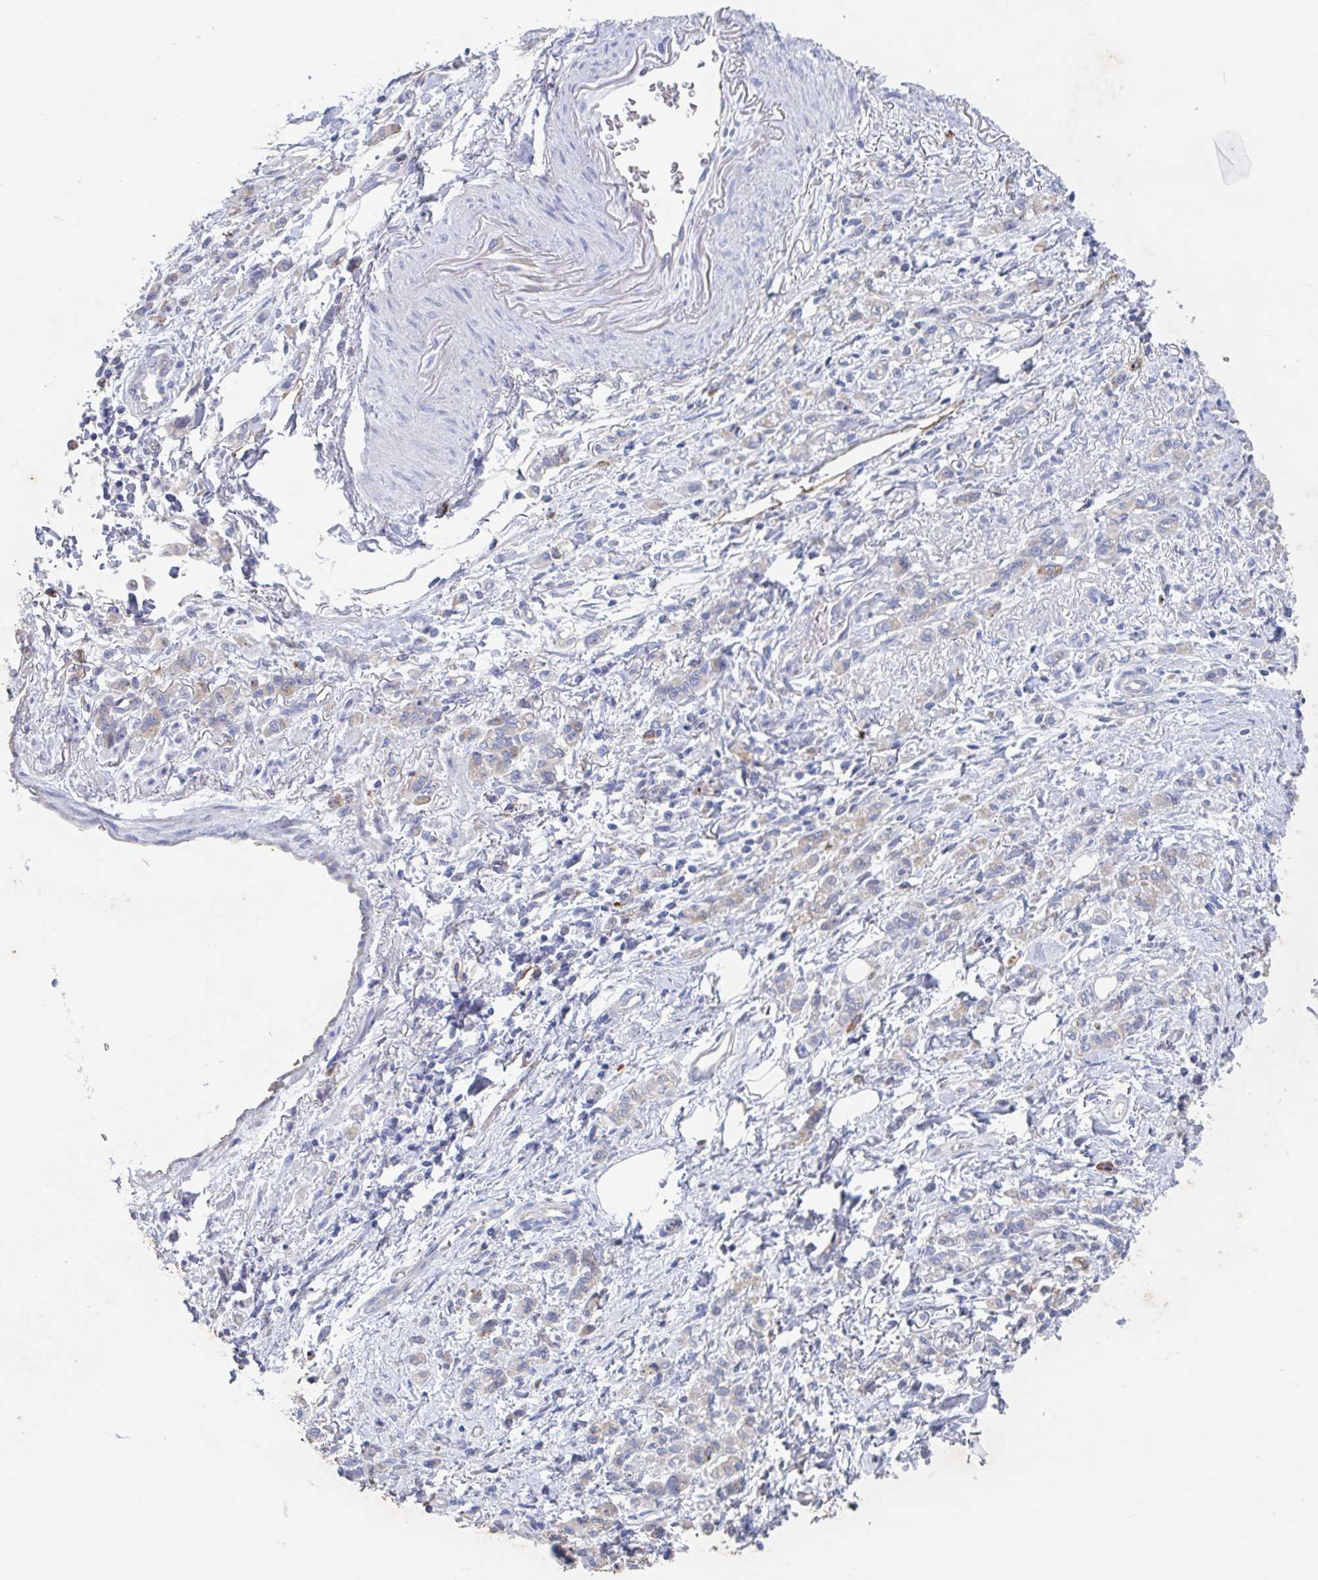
{"staining": {"intensity": "weak", "quantity": "<25%", "location": "cytoplasmic/membranous"}, "tissue": "stomach cancer", "cell_type": "Tumor cells", "image_type": "cancer", "snomed": [{"axis": "morphology", "description": "Adenocarcinoma, NOS"}, {"axis": "topography", "description": "Stomach"}], "caption": "The immunohistochemistry photomicrograph has no significant expression in tumor cells of stomach adenocarcinoma tissue.", "gene": "MANBA", "patient": {"sex": "male", "age": 77}}